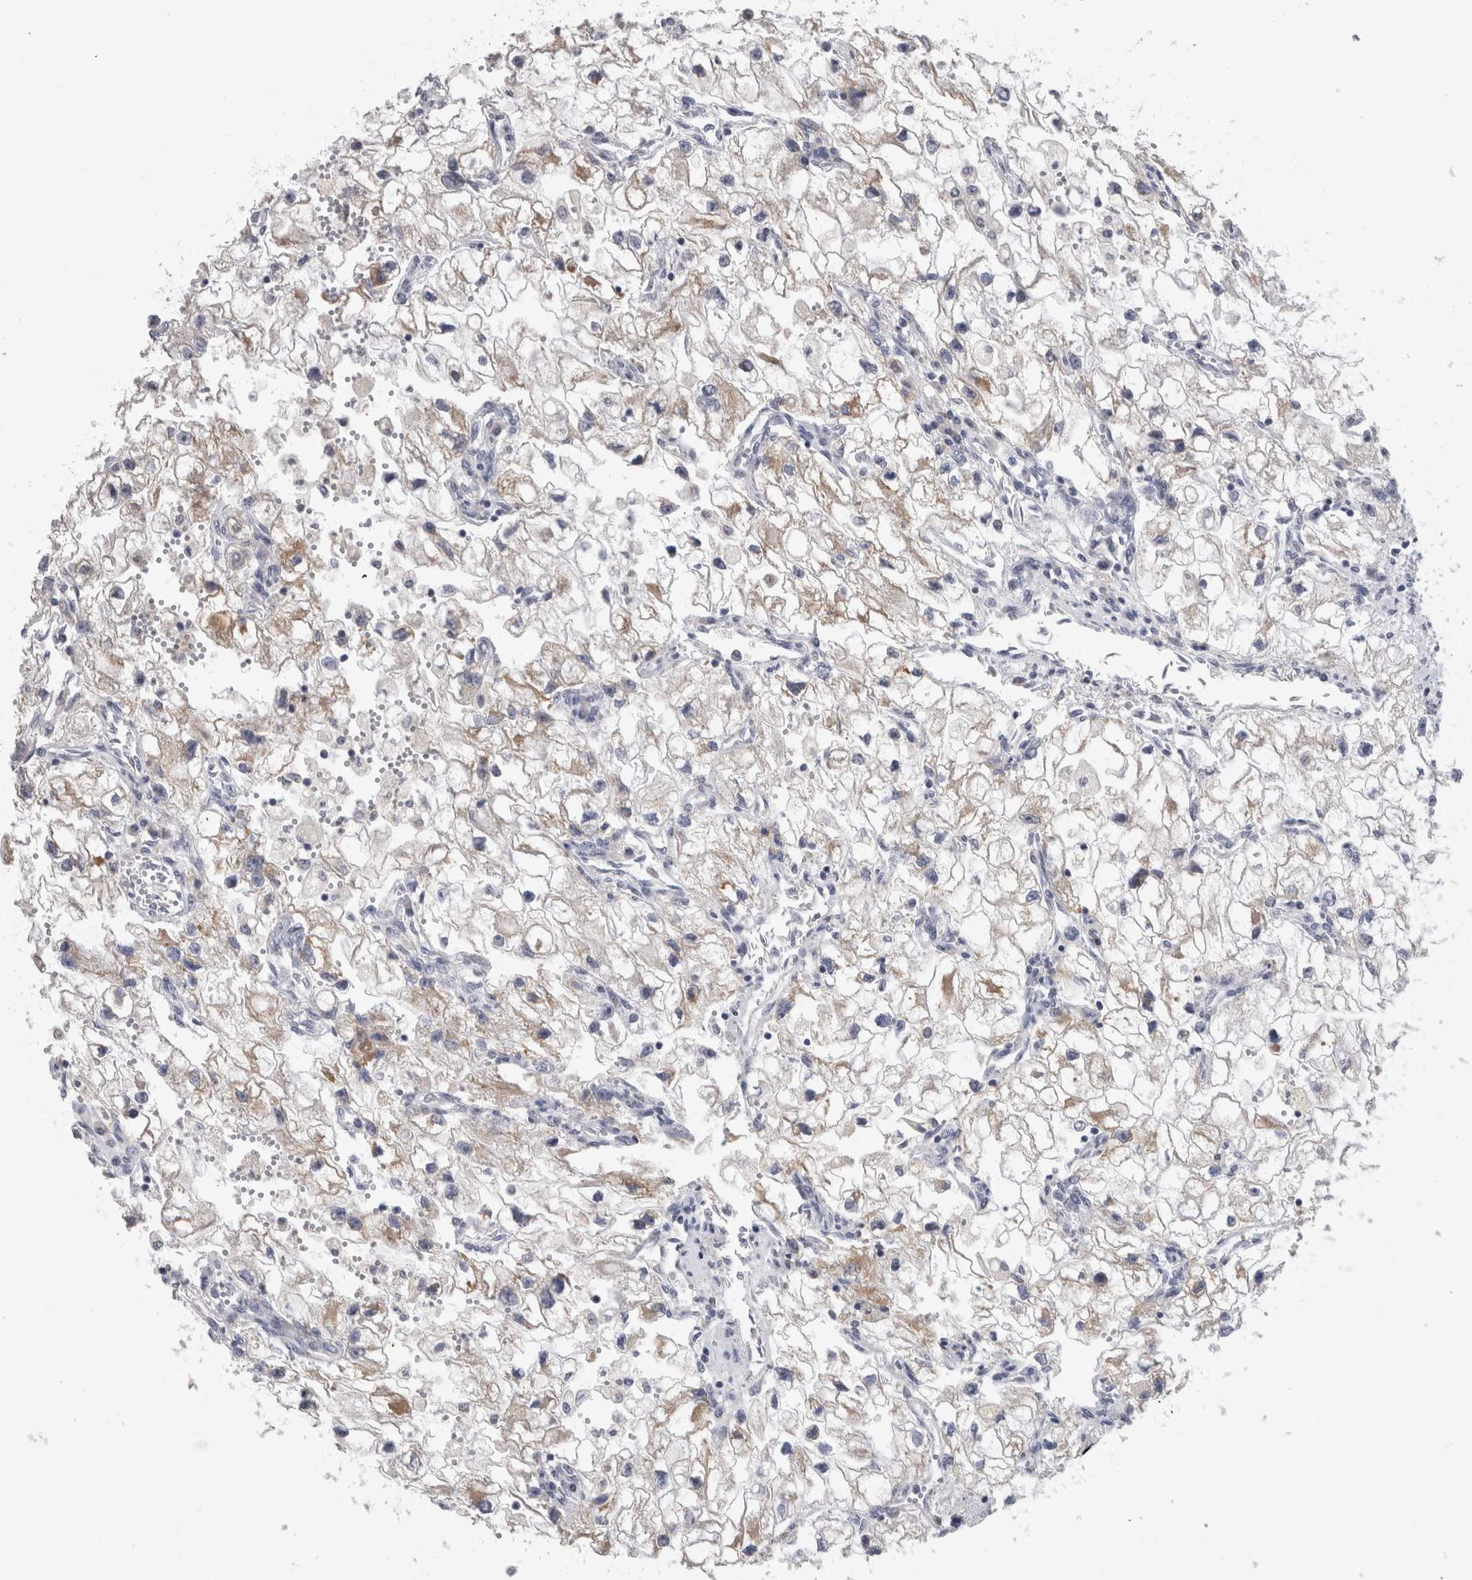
{"staining": {"intensity": "weak", "quantity": "25%-75%", "location": "cytoplasmic/membranous"}, "tissue": "renal cancer", "cell_type": "Tumor cells", "image_type": "cancer", "snomed": [{"axis": "morphology", "description": "Adenocarcinoma, NOS"}, {"axis": "topography", "description": "Kidney"}], "caption": "Immunohistochemistry image of neoplastic tissue: renal cancer stained using immunohistochemistry (IHC) exhibits low levels of weak protein expression localized specifically in the cytoplasmic/membranous of tumor cells, appearing as a cytoplasmic/membranous brown color.", "gene": "DHRS4", "patient": {"sex": "female", "age": 70}}